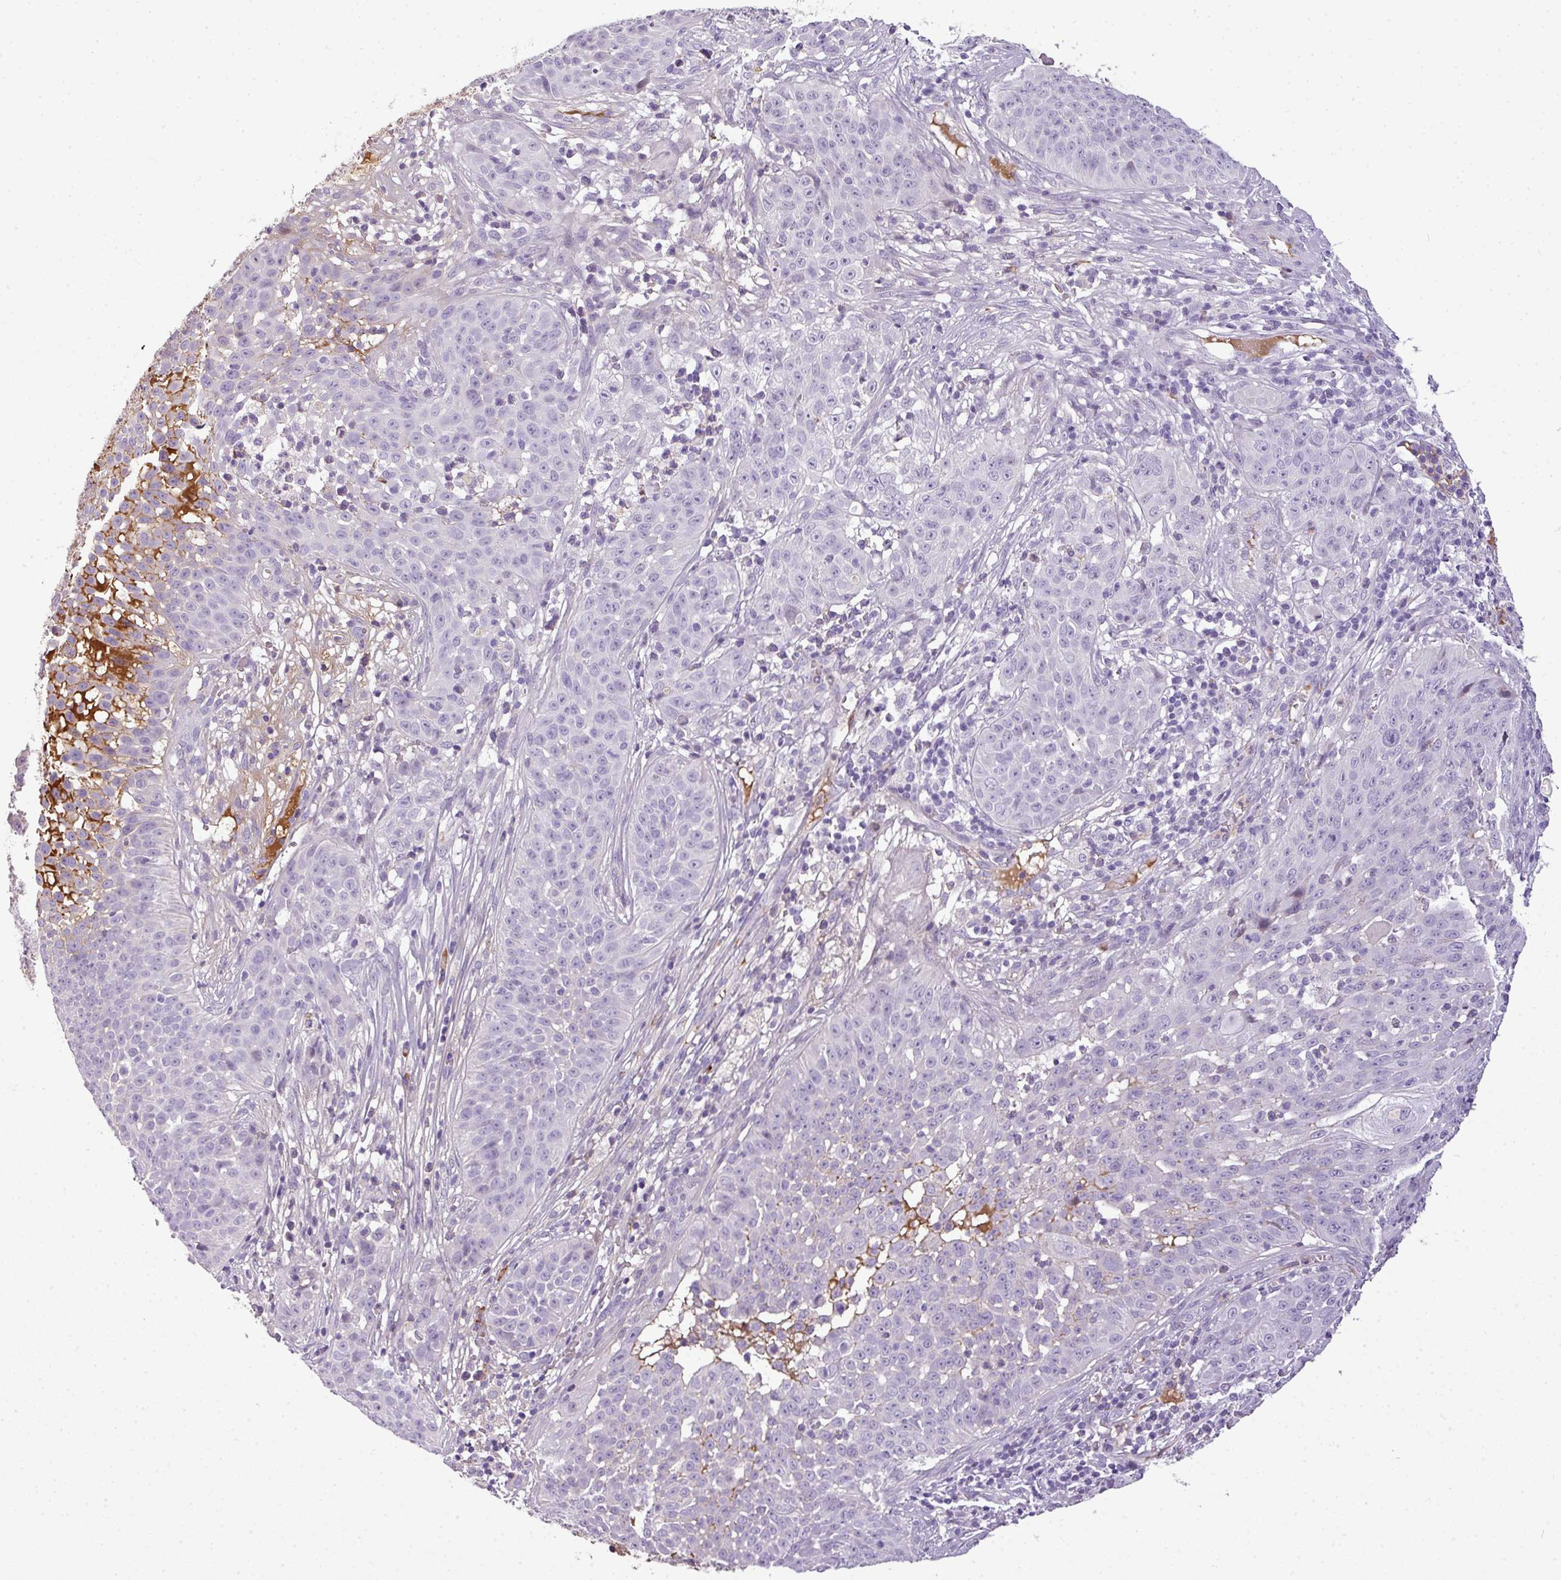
{"staining": {"intensity": "negative", "quantity": "none", "location": "none"}, "tissue": "skin cancer", "cell_type": "Tumor cells", "image_type": "cancer", "snomed": [{"axis": "morphology", "description": "Squamous cell carcinoma, NOS"}, {"axis": "topography", "description": "Skin"}], "caption": "A photomicrograph of human squamous cell carcinoma (skin) is negative for staining in tumor cells.", "gene": "C4B", "patient": {"sex": "male", "age": 24}}